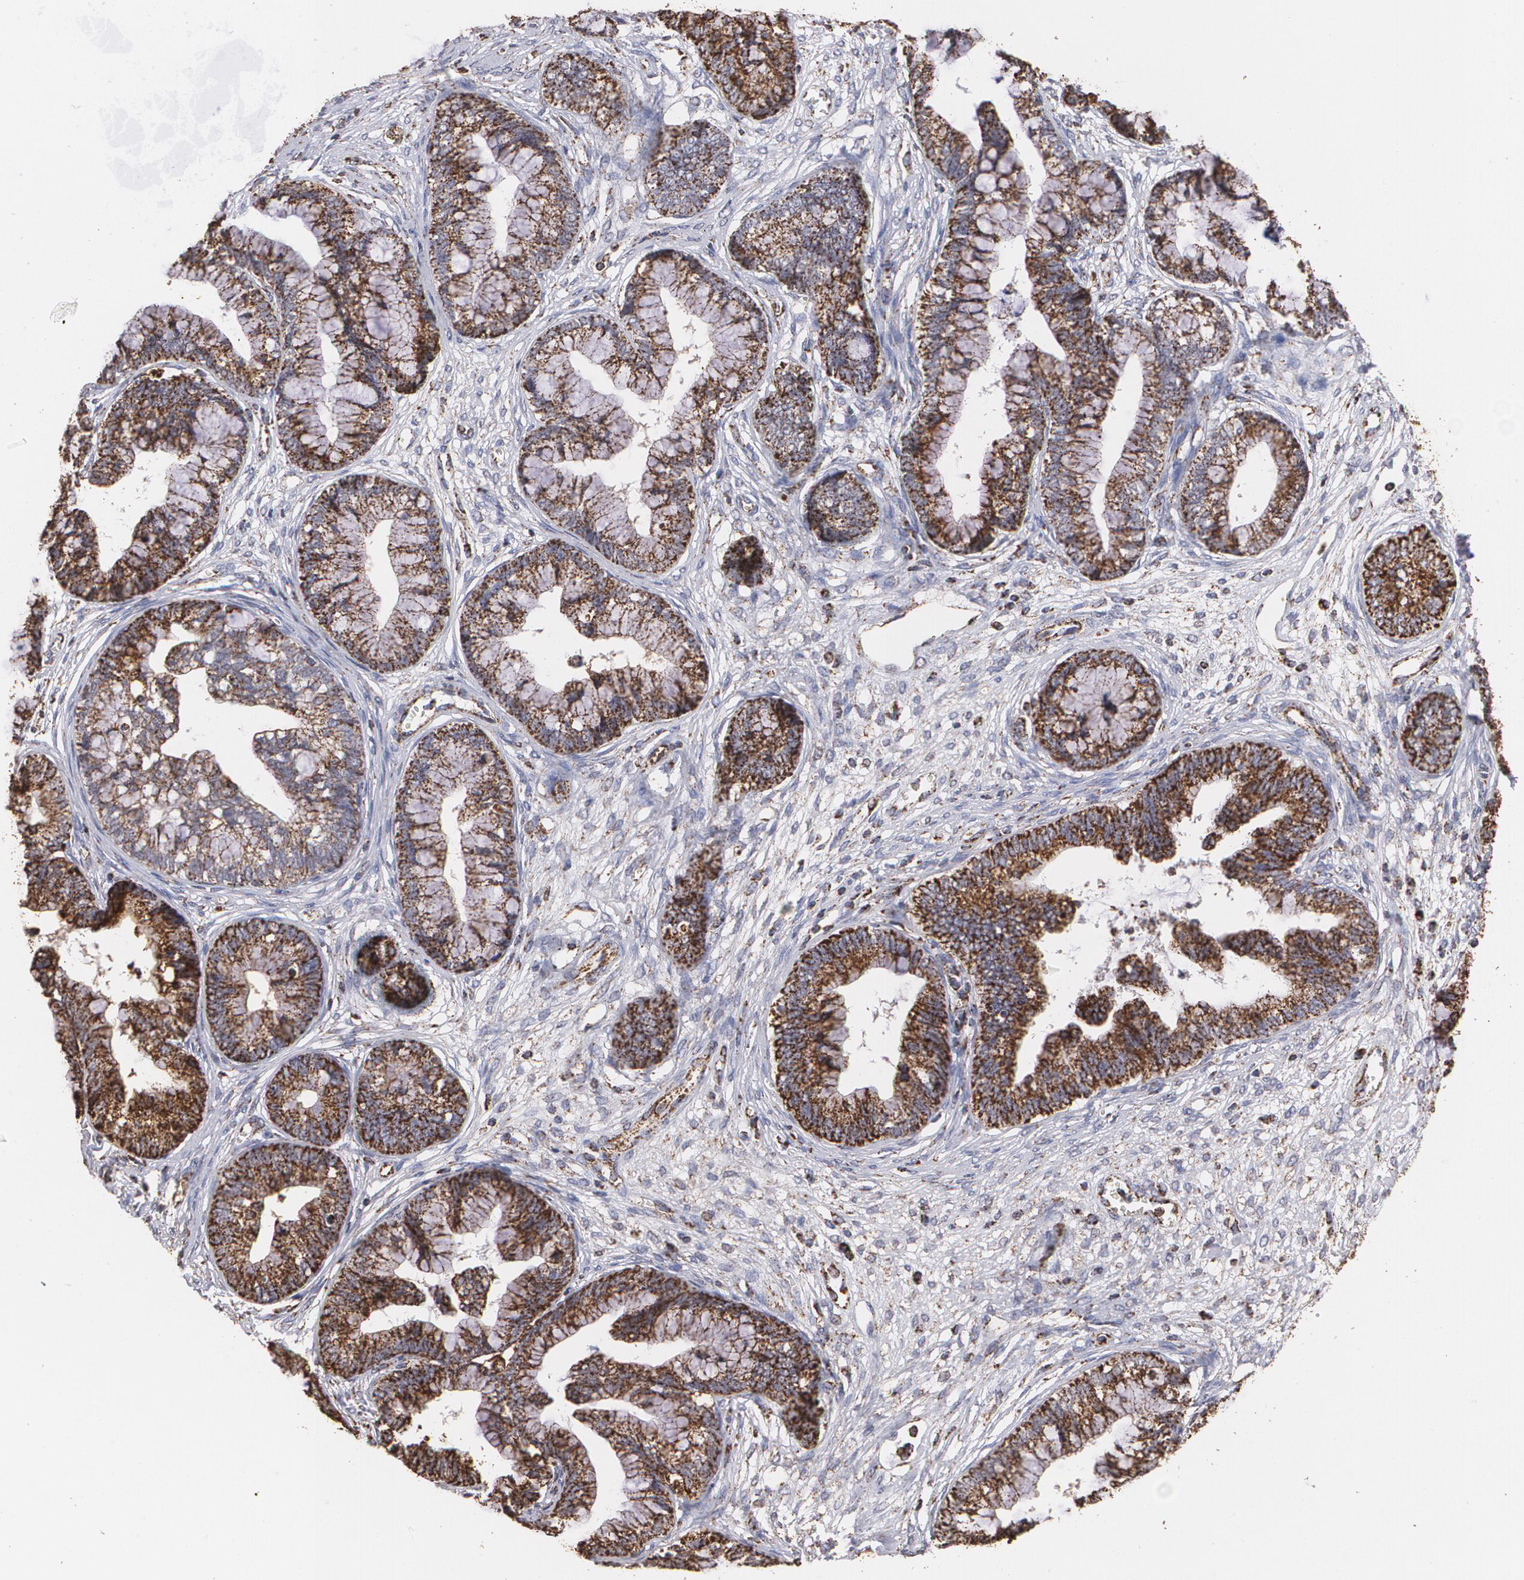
{"staining": {"intensity": "strong", "quantity": ">75%", "location": "cytoplasmic/membranous"}, "tissue": "cervical cancer", "cell_type": "Tumor cells", "image_type": "cancer", "snomed": [{"axis": "morphology", "description": "Adenocarcinoma, NOS"}, {"axis": "topography", "description": "Cervix"}], "caption": "Strong cytoplasmic/membranous expression is appreciated in approximately >75% of tumor cells in adenocarcinoma (cervical).", "gene": "HSPD1", "patient": {"sex": "female", "age": 44}}